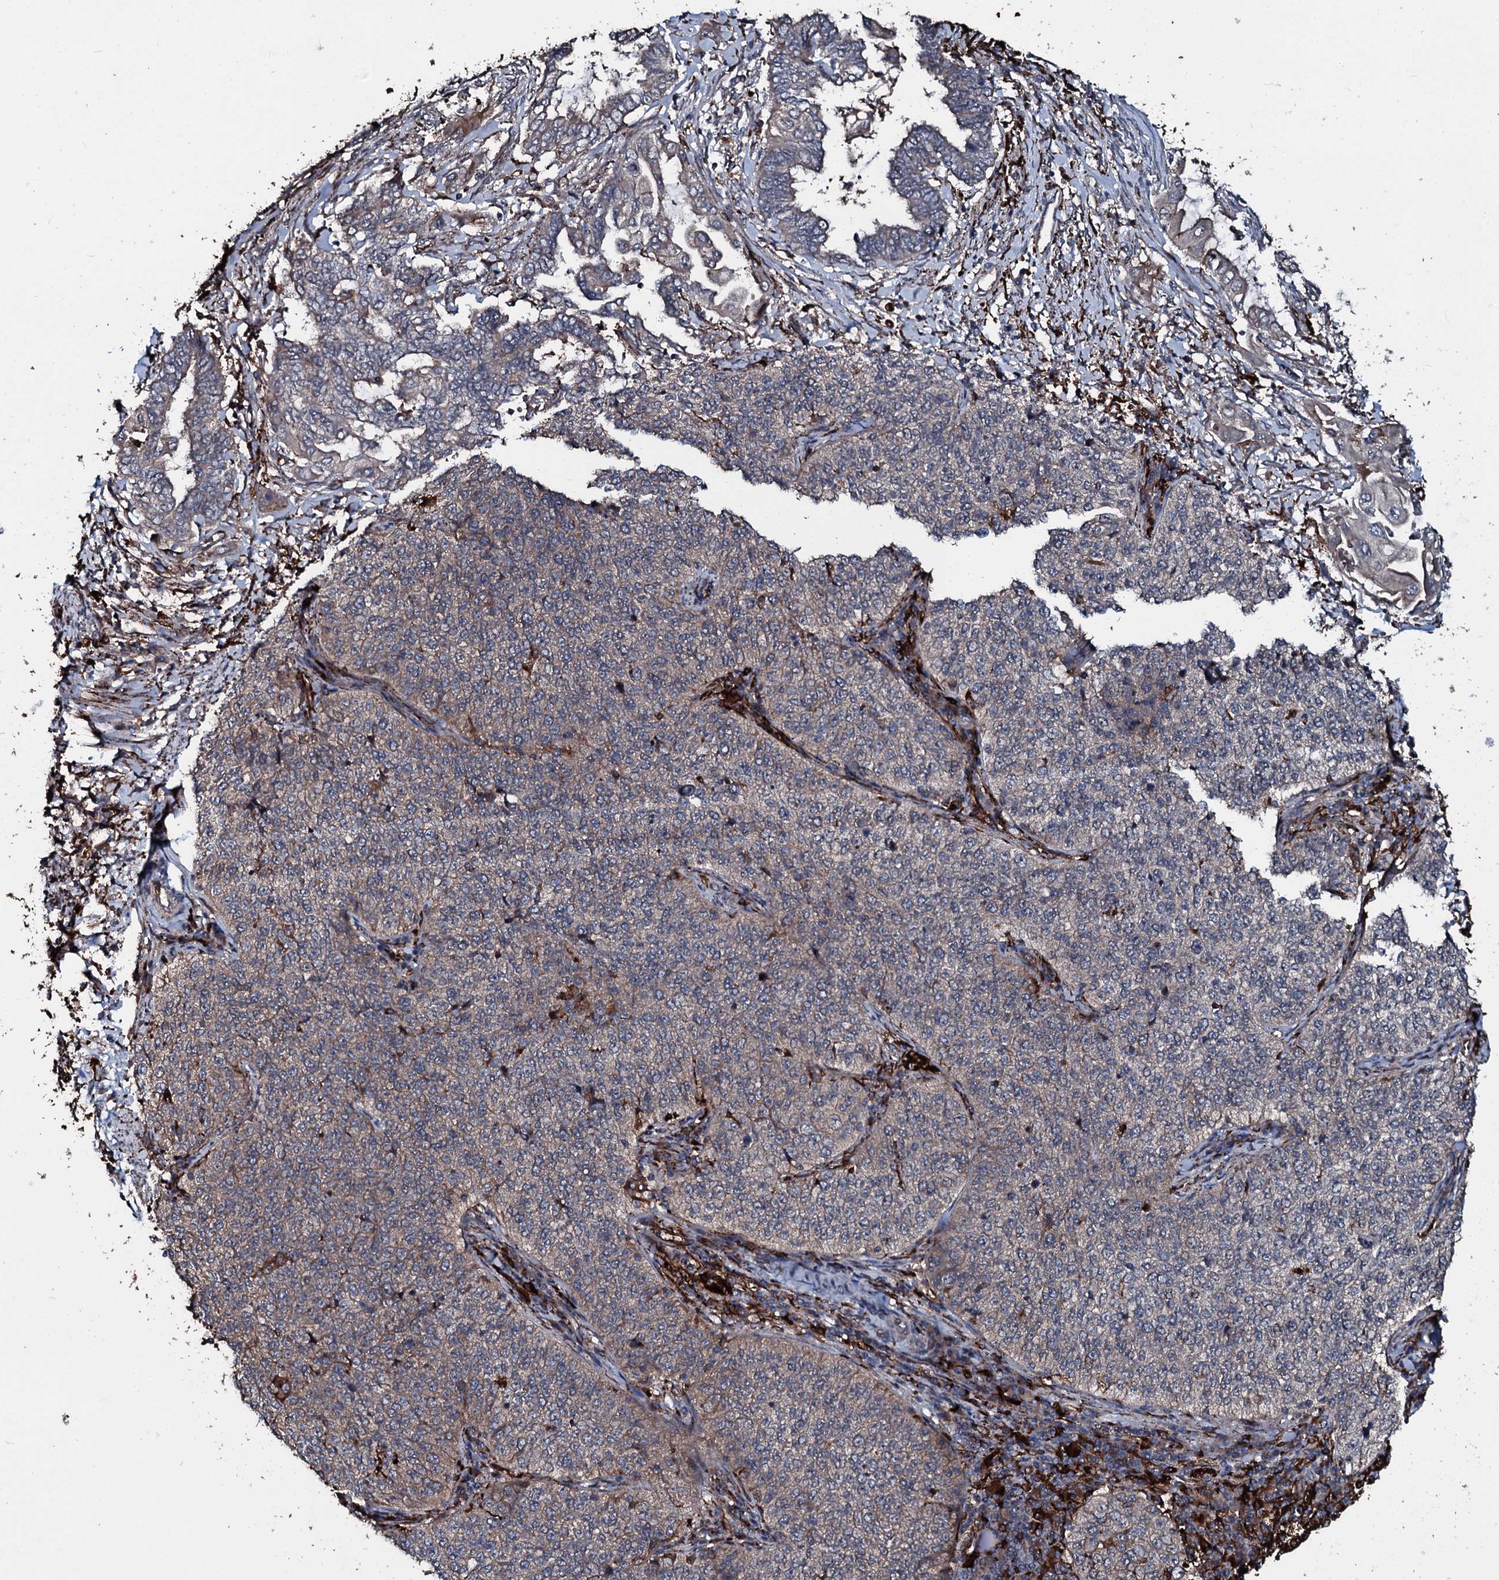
{"staining": {"intensity": "weak", "quantity": "<25%", "location": "cytoplasmic/membranous"}, "tissue": "cervical cancer", "cell_type": "Tumor cells", "image_type": "cancer", "snomed": [{"axis": "morphology", "description": "Squamous cell carcinoma, NOS"}, {"axis": "topography", "description": "Cervix"}], "caption": "Human cervical cancer stained for a protein using immunohistochemistry demonstrates no staining in tumor cells.", "gene": "TPGS2", "patient": {"sex": "female", "age": 35}}